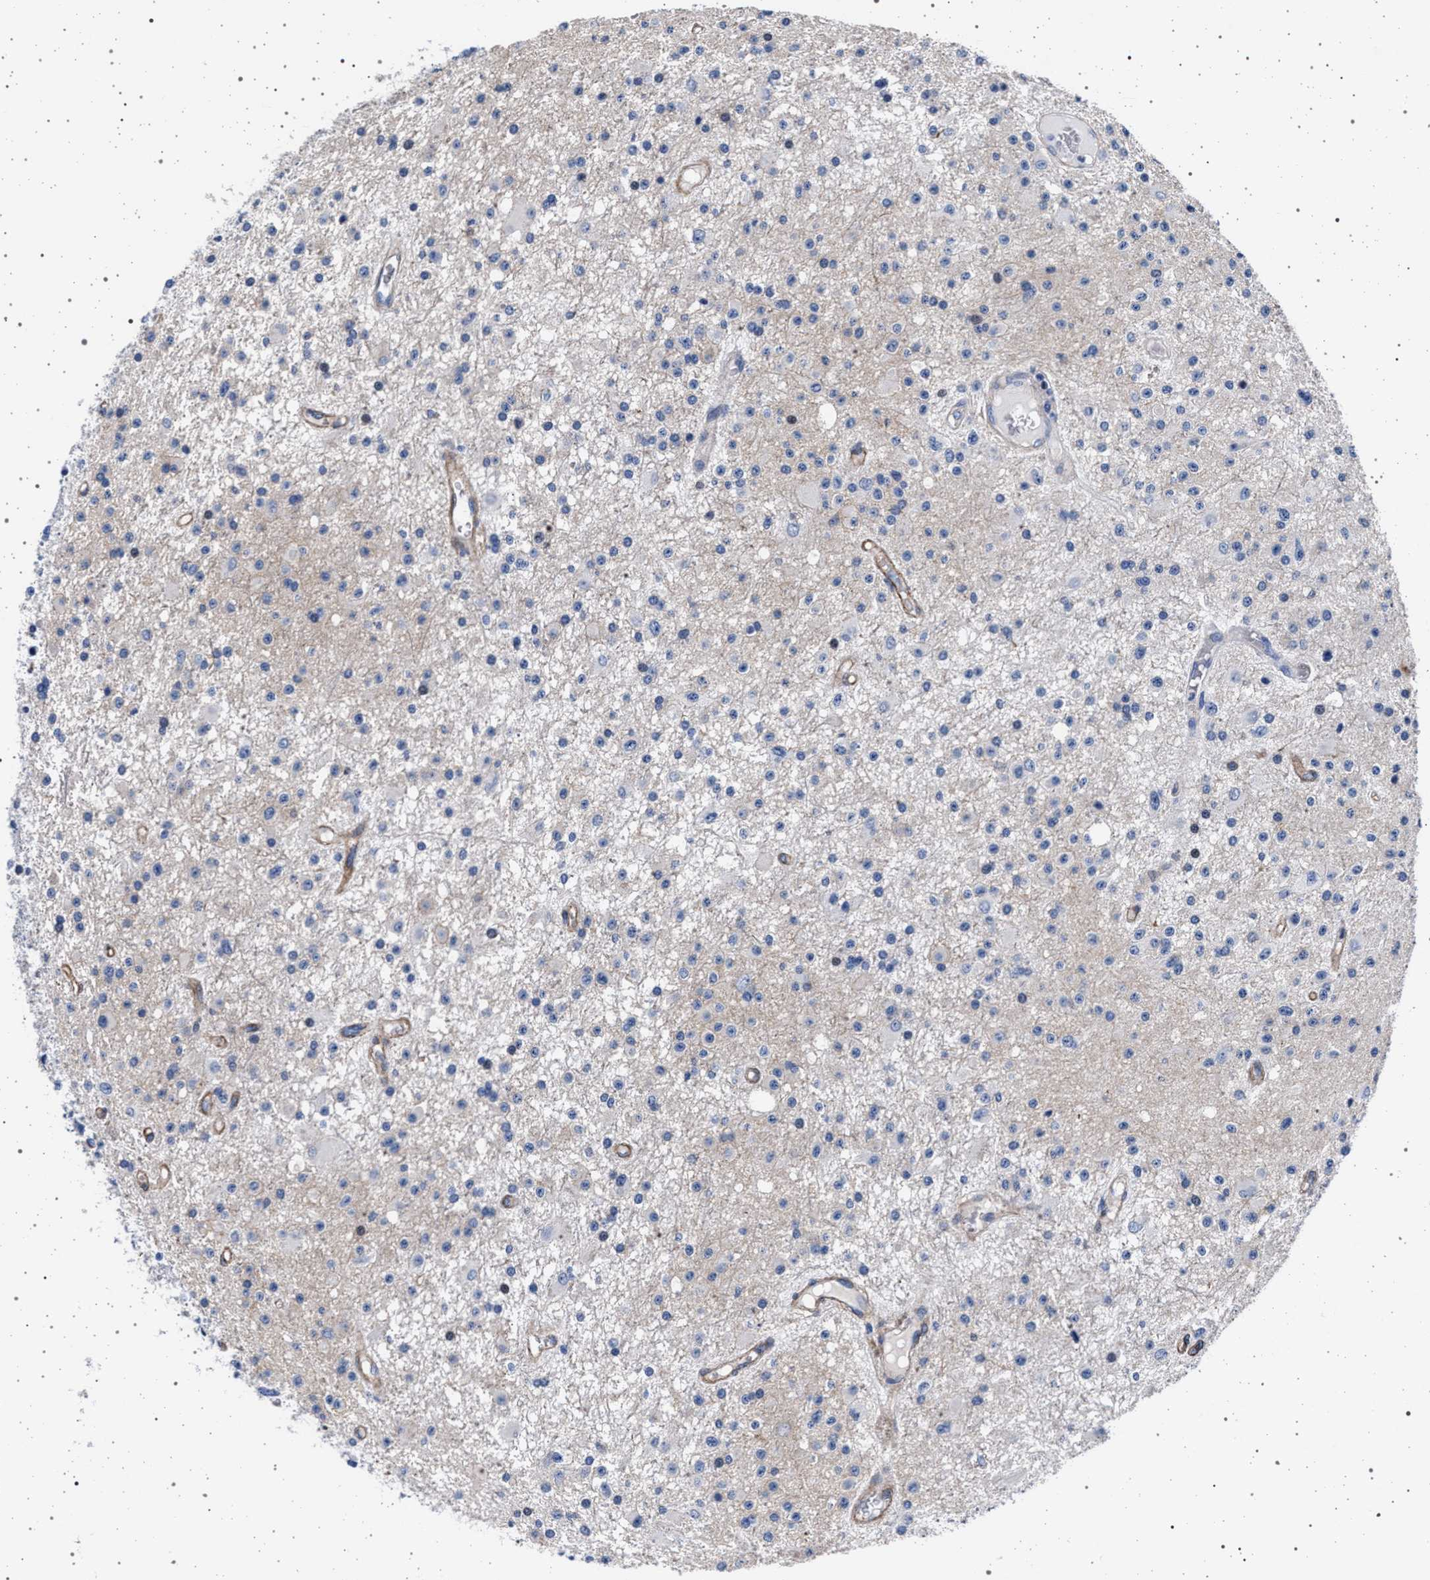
{"staining": {"intensity": "negative", "quantity": "none", "location": "none"}, "tissue": "glioma", "cell_type": "Tumor cells", "image_type": "cancer", "snomed": [{"axis": "morphology", "description": "Glioma, malignant, Low grade"}, {"axis": "topography", "description": "Brain"}], "caption": "Micrograph shows no protein positivity in tumor cells of glioma tissue.", "gene": "SLC9A1", "patient": {"sex": "male", "age": 58}}